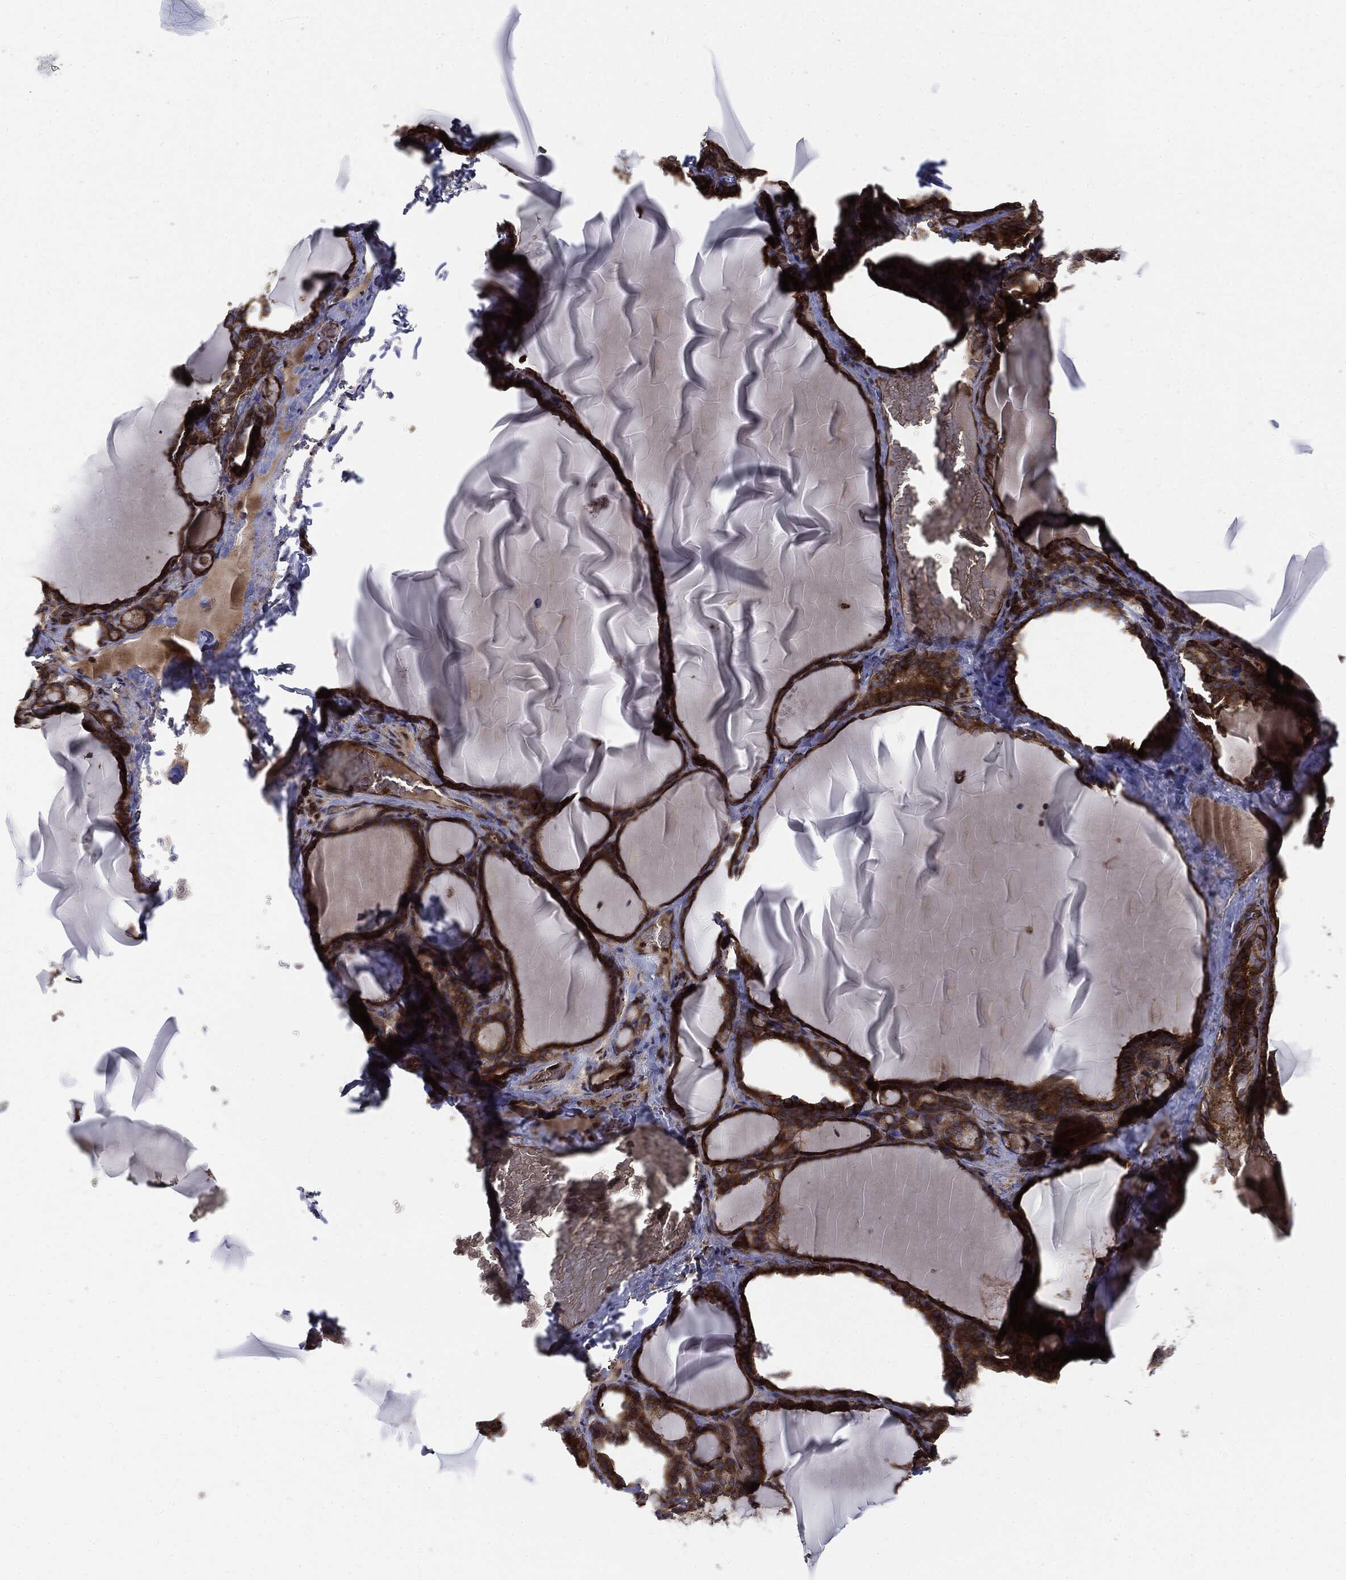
{"staining": {"intensity": "strong", "quantity": ">75%", "location": "cytoplasmic/membranous"}, "tissue": "thyroid gland", "cell_type": "Glandular cells", "image_type": "normal", "snomed": [{"axis": "morphology", "description": "Normal tissue, NOS"}, {"axis": "morphology", "description": "Hyperplasia, NOS"}, {"axis": "topography", "description": "Thyroid gland"}], "caption": "Immunohistochemistry micrograph of normal thyroid gland stained for a protein (brown), which exhibits high levels of strong cytoplasmic/membranous expression in about >75% of glandular cells.", "gene": "EIF2AK2", "patient": {"sex": "female", "age": 27}}